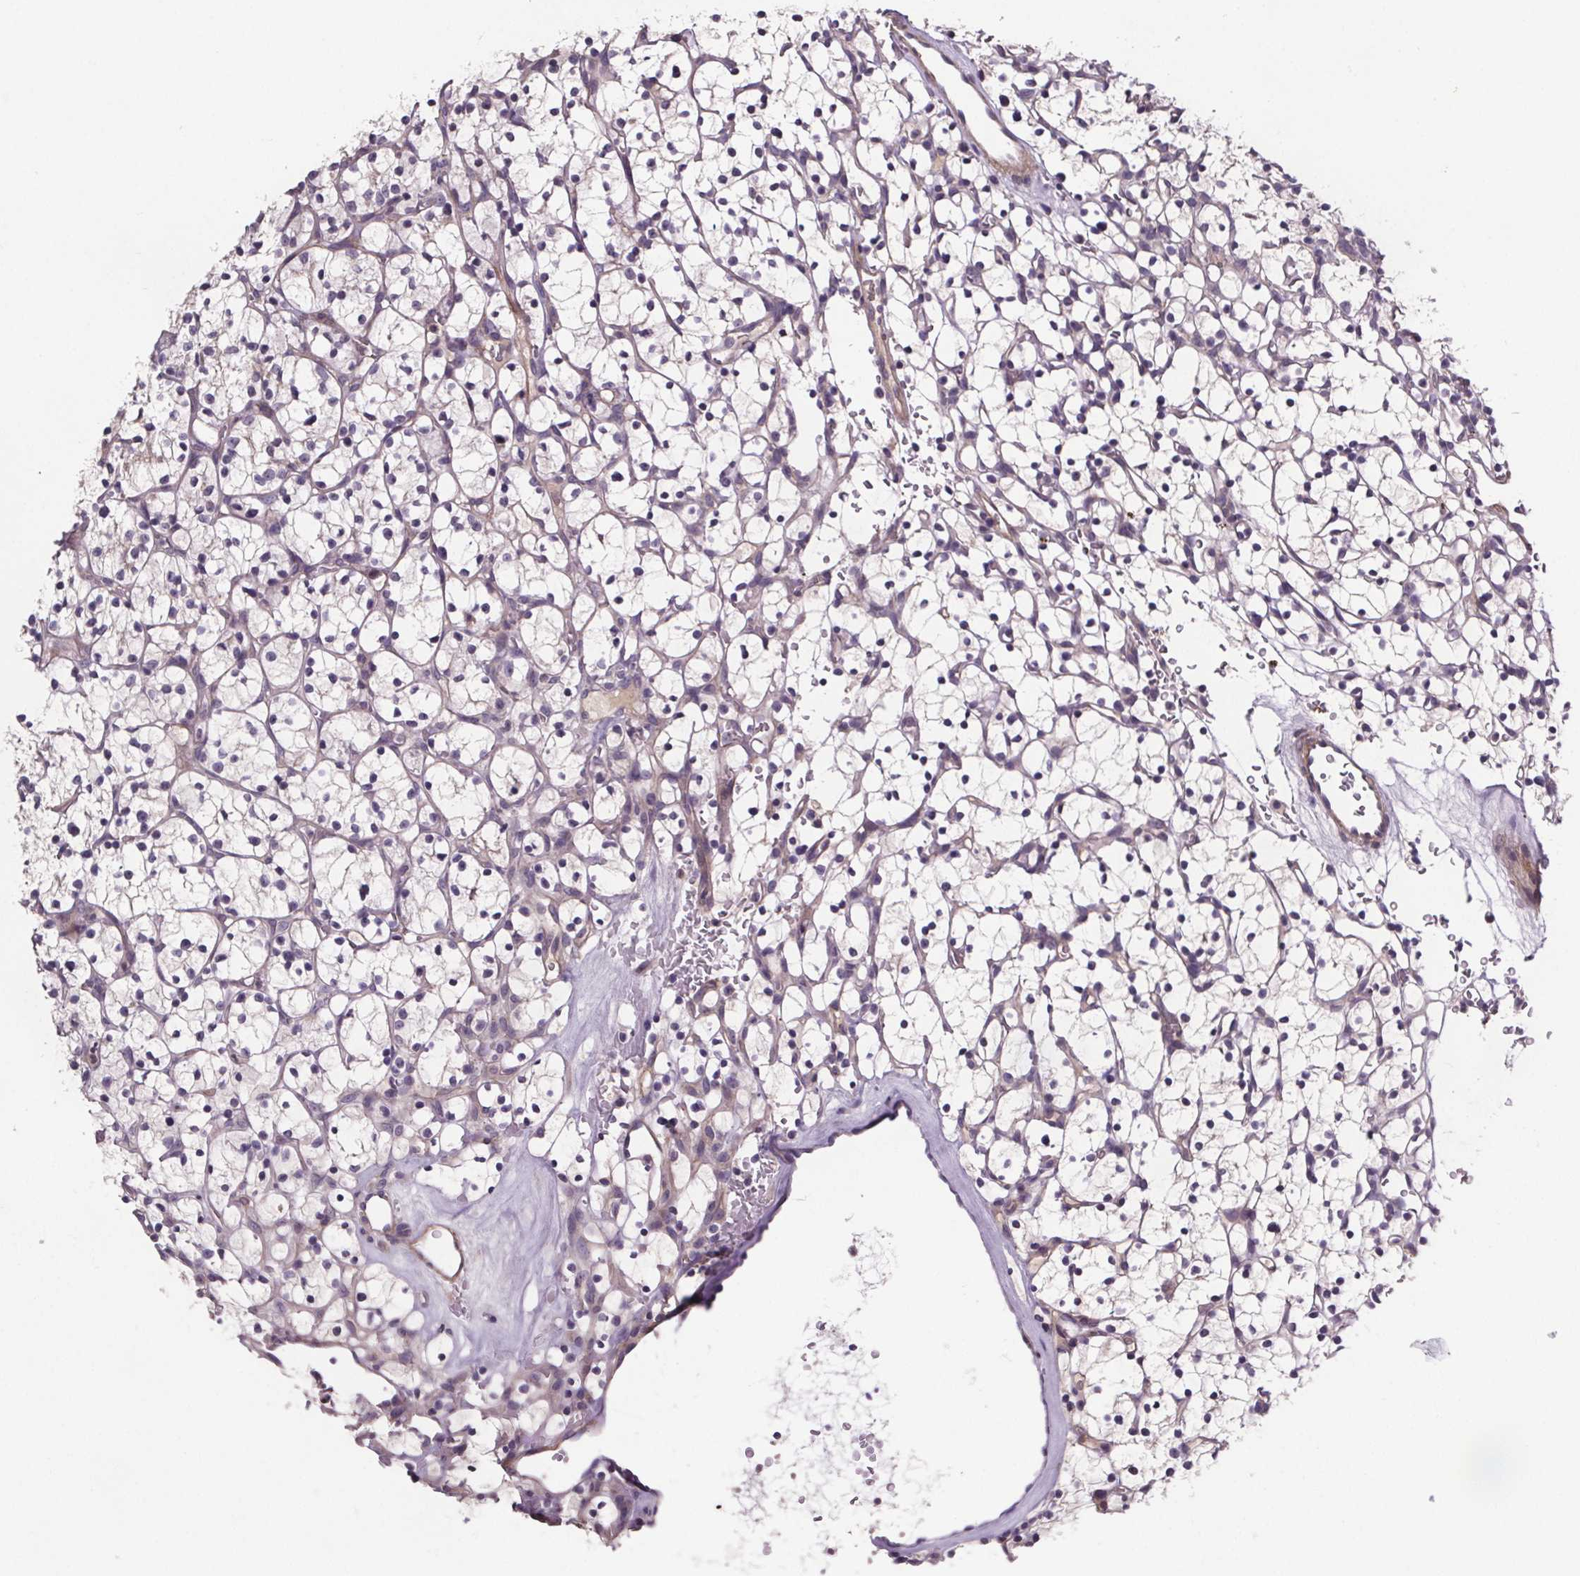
{"staining": {"intensity": "negative", "quantity": "none", "location": "none"}, "tissue": "renal cancer", "cell_type": "Tumor cells", "image_type": "cancer", "snomed": [{"axis": "morphology", "description": "Adenocarcinoma, NOS"}, {"axis": "topography", "description": "Kidney"}], "caption": "An immunohistochemistry photomicrograph of renal cancer (adenocarcinoma) is shown. There is no staining in tumor cells of renal cancer (adenocarcinoma).", "gene": "CLN3", "patient": {"sex": "female", "age": 64}}